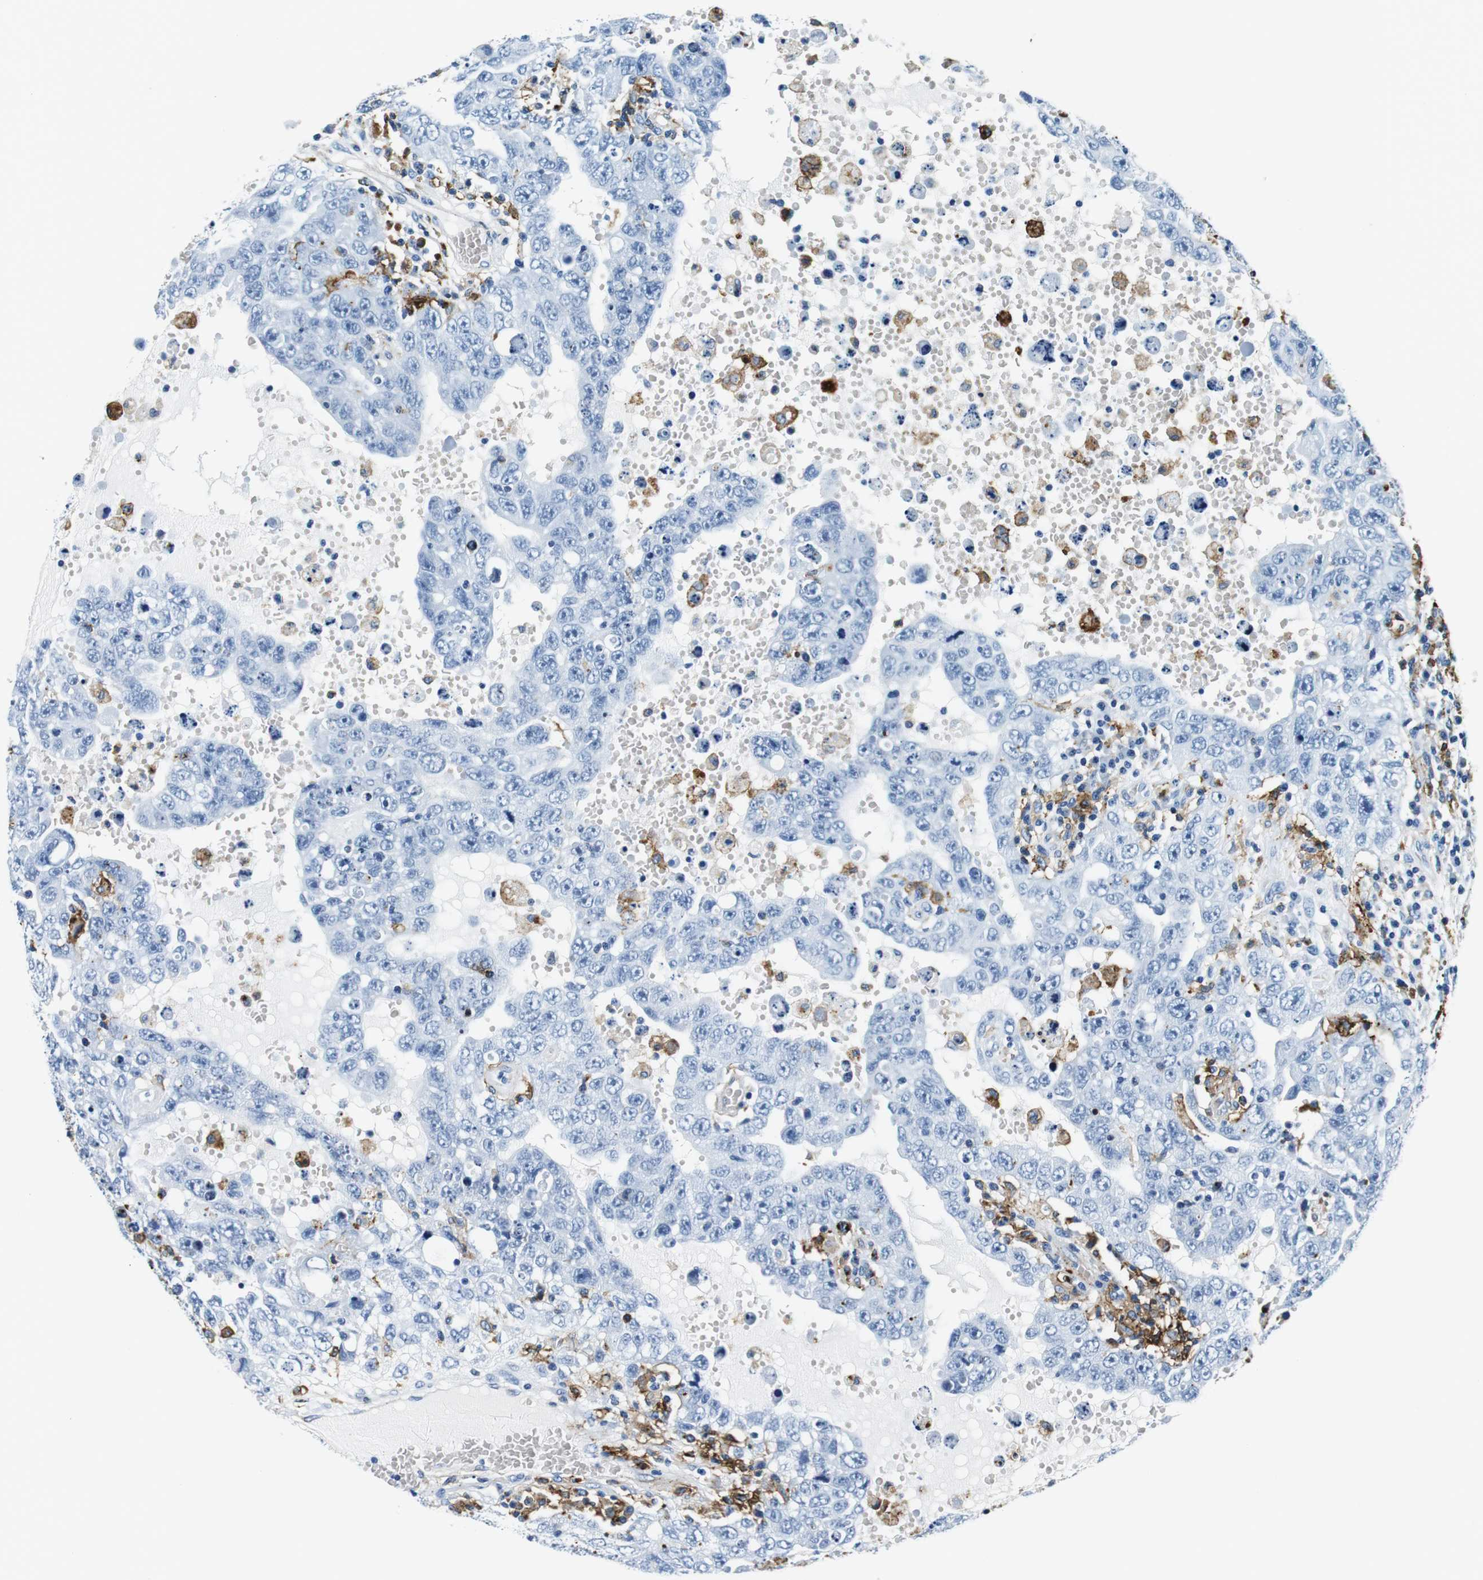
{"staining": {"intensity": "negative", "quantity": "none", "location": "none"}, "tissue": "testis cancer", "cell_type": "Tumor cells", "image_type": "cancer", "snomed": [{"axis": "morphology", "description": "Carcinoma, Embryonal, NOS"}, {"axis": "topography", "description": "Testis"}], "caption": "Immunohistochemical staining of human embryonal carcinoma (testis) exhibits no significant positivity in tumor cells.", "gene": "HLA-DRB1", "patient": {"sex": "male", "age": 26}}